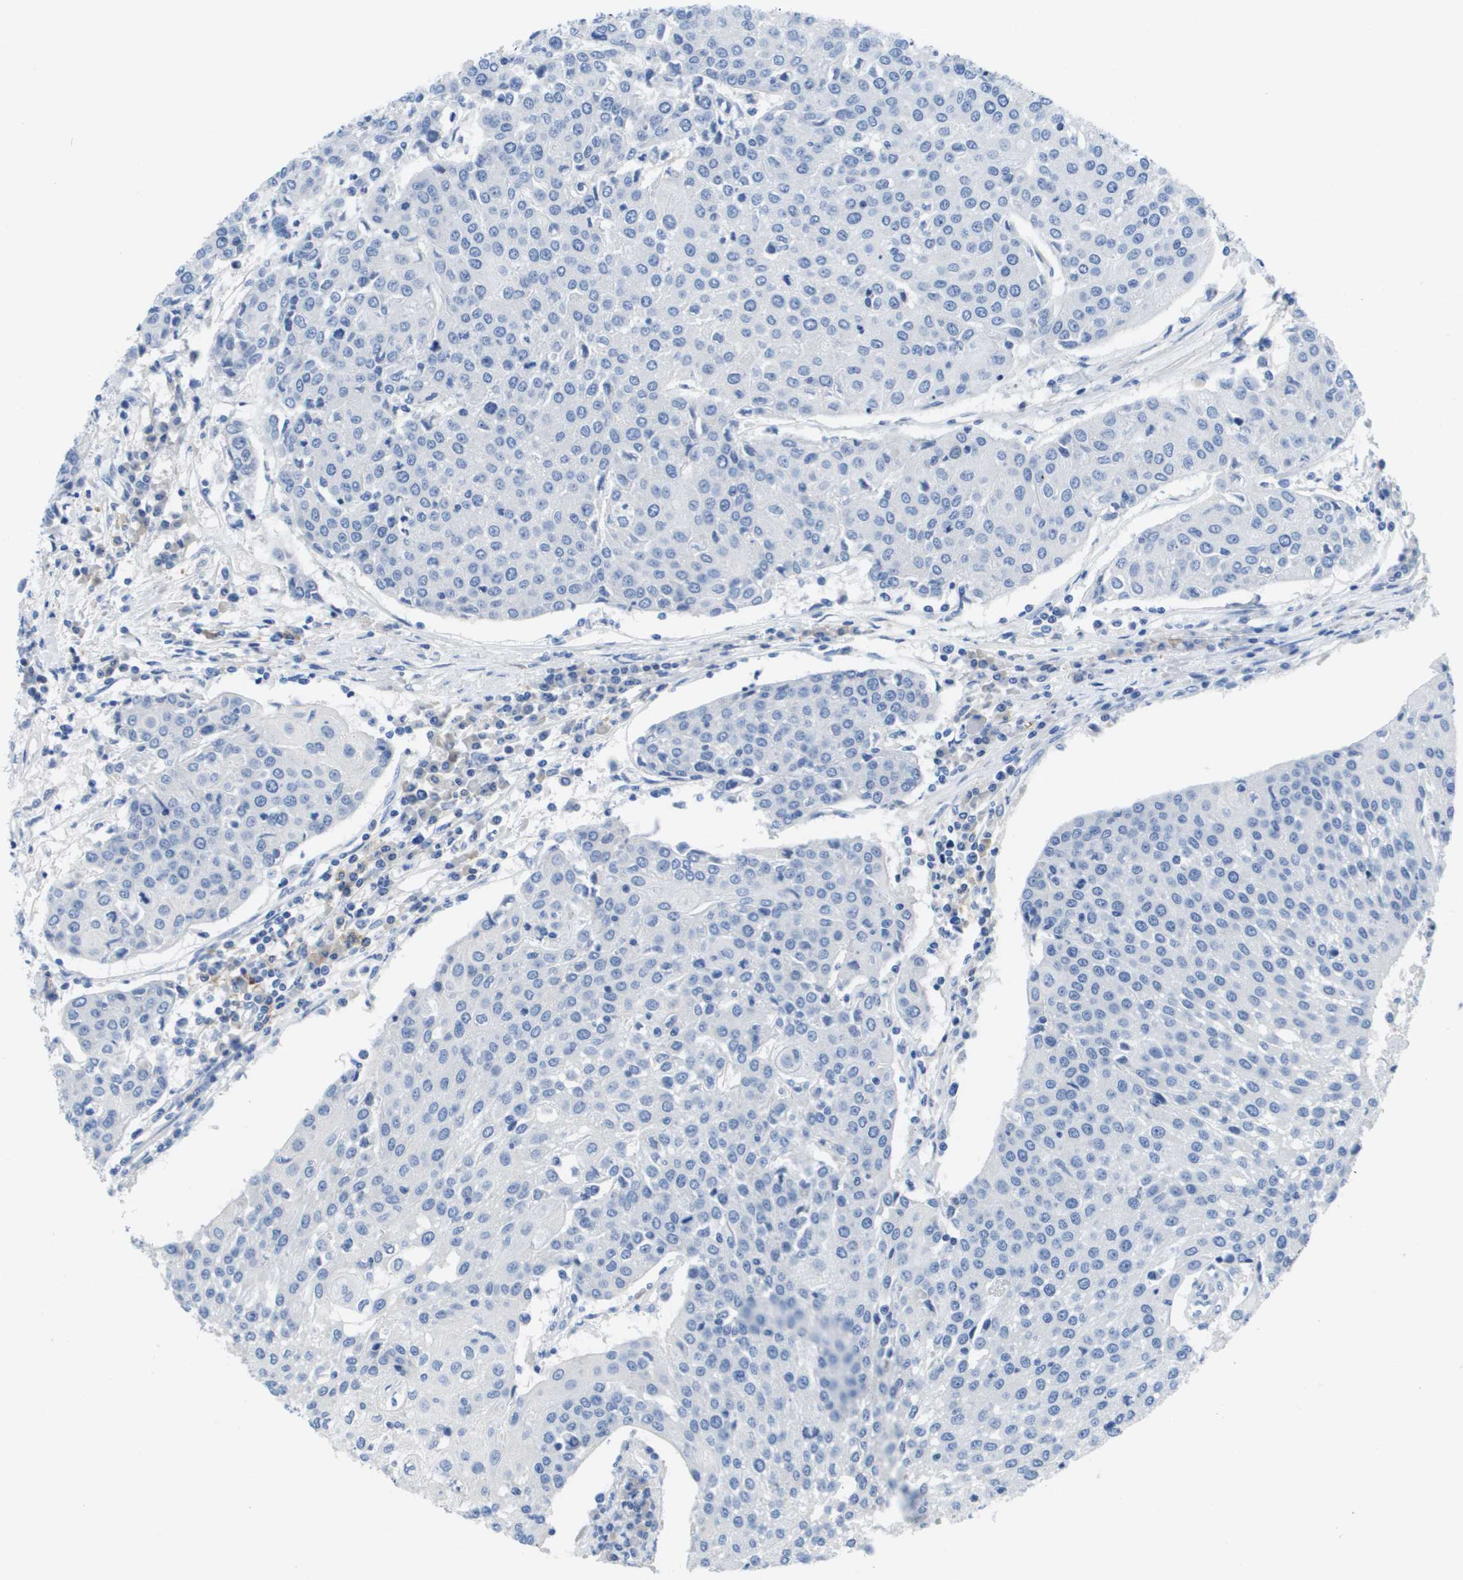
{"staining": {"intensity": "negative", "quantity": "none", "location": "none"}, "tissue": "urothelial cancer", "cell_type": "Tumor cells", "image_type": "cancer", "snomed": [{"axis": "morphology", "description": "Urothelial carcinoma, High grade"}, {"axis": "topography", "description": "Urinary bladder"}], "caption": "This histopathology image is of urothelial cancer stained with immunohistochemistry (IHC) to label a protein in brown with the nuclei are counter-stained blue. There is no positivity in tumor cells.", "gene": "MS4A1", "patient": {"sex": "female", "age": 85}}